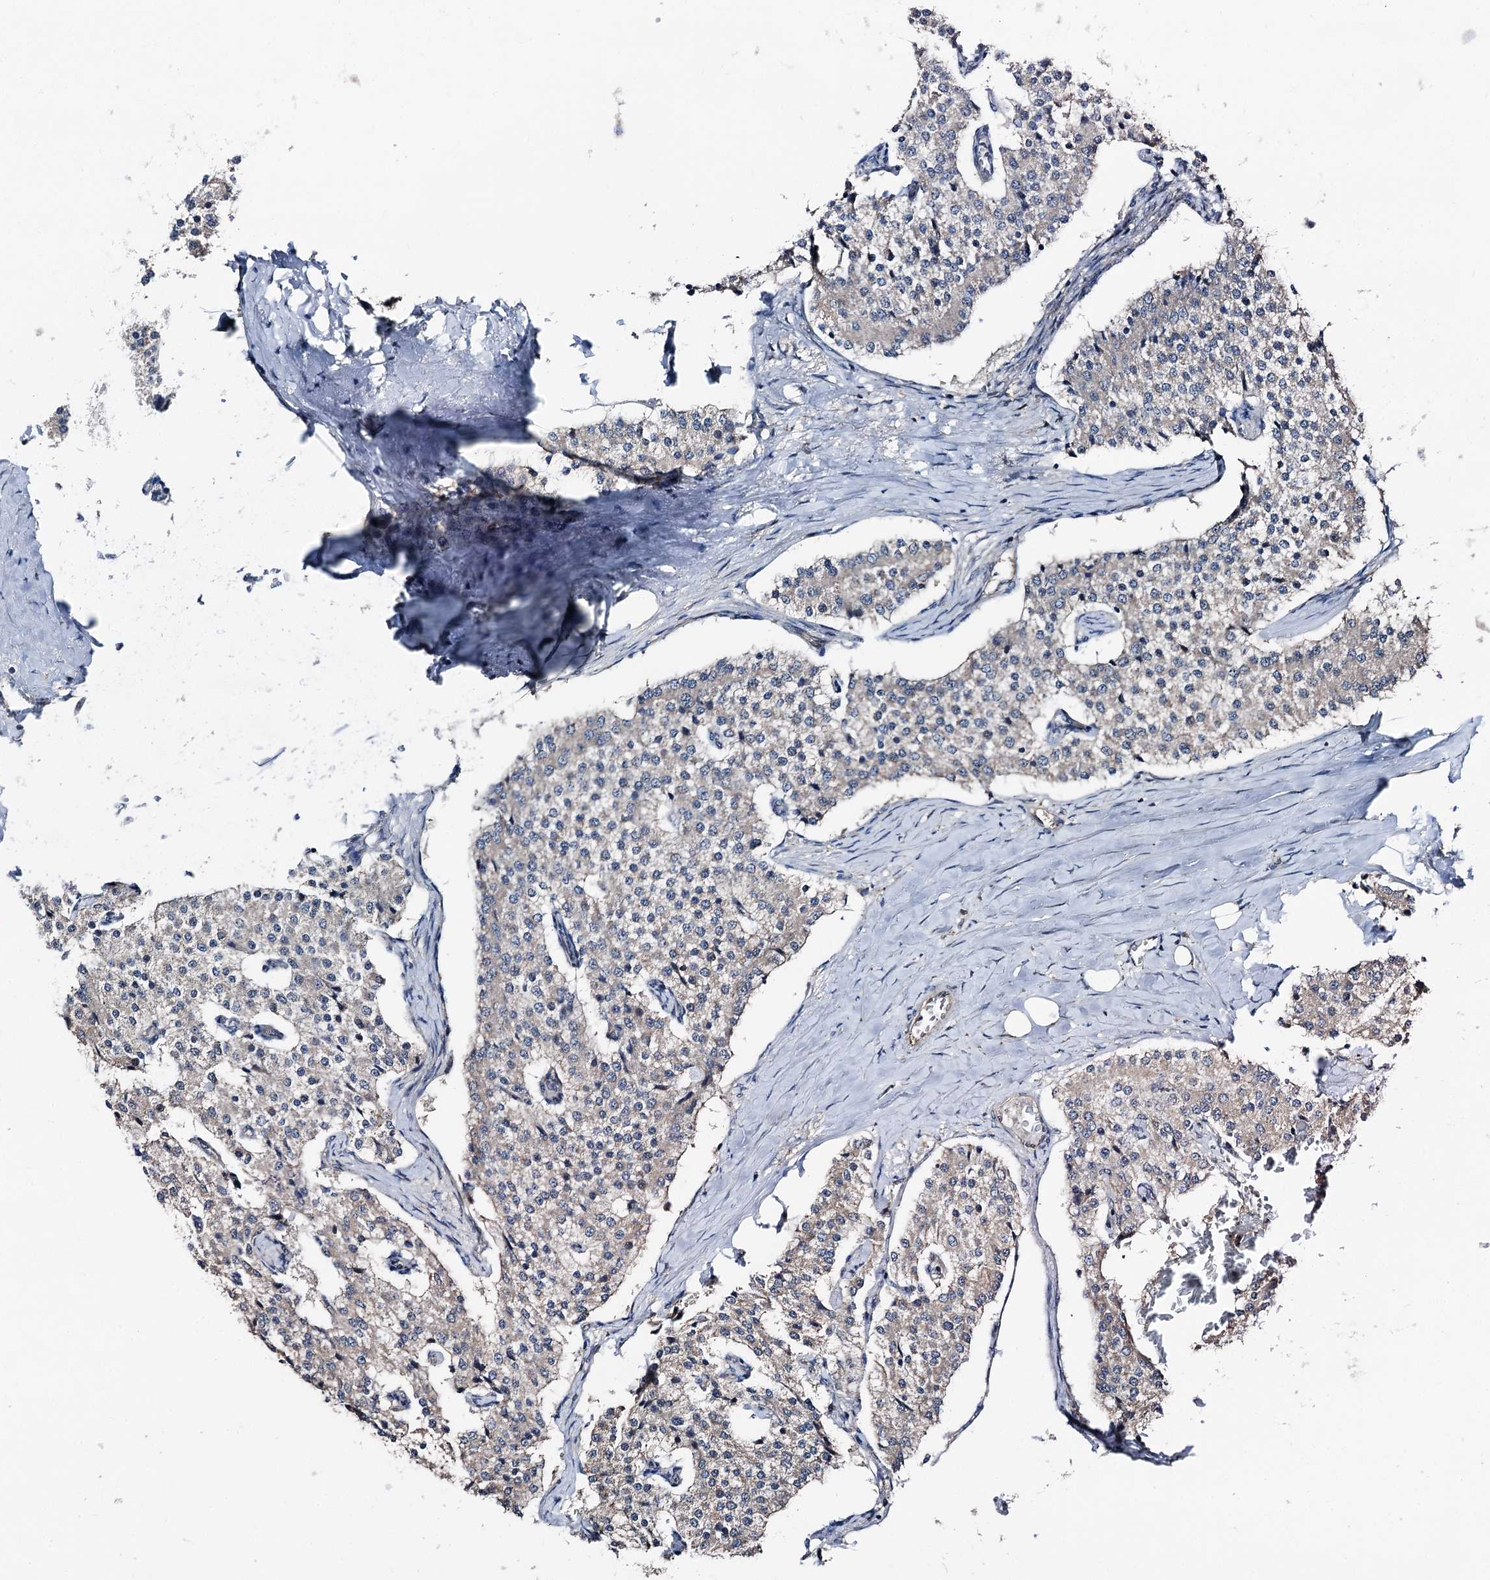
{"staining": {"intensity": "negative", "quantity": "none", "location": "none"}, "tissue": "carcinoid", "cell_type": "Tumor cells", "image_type": "cancer", "snomed": [{"axis": "morphology", "description": "Carcinoid, malignant, NOS"}, {"axis": "topography", "description": "Colon"}], "caption": "Tumor cells are negative for brown protein staining in carcinoid (malignant).", "gene": "PSMD13", "patient": {"sex": "female", "age": 52}}